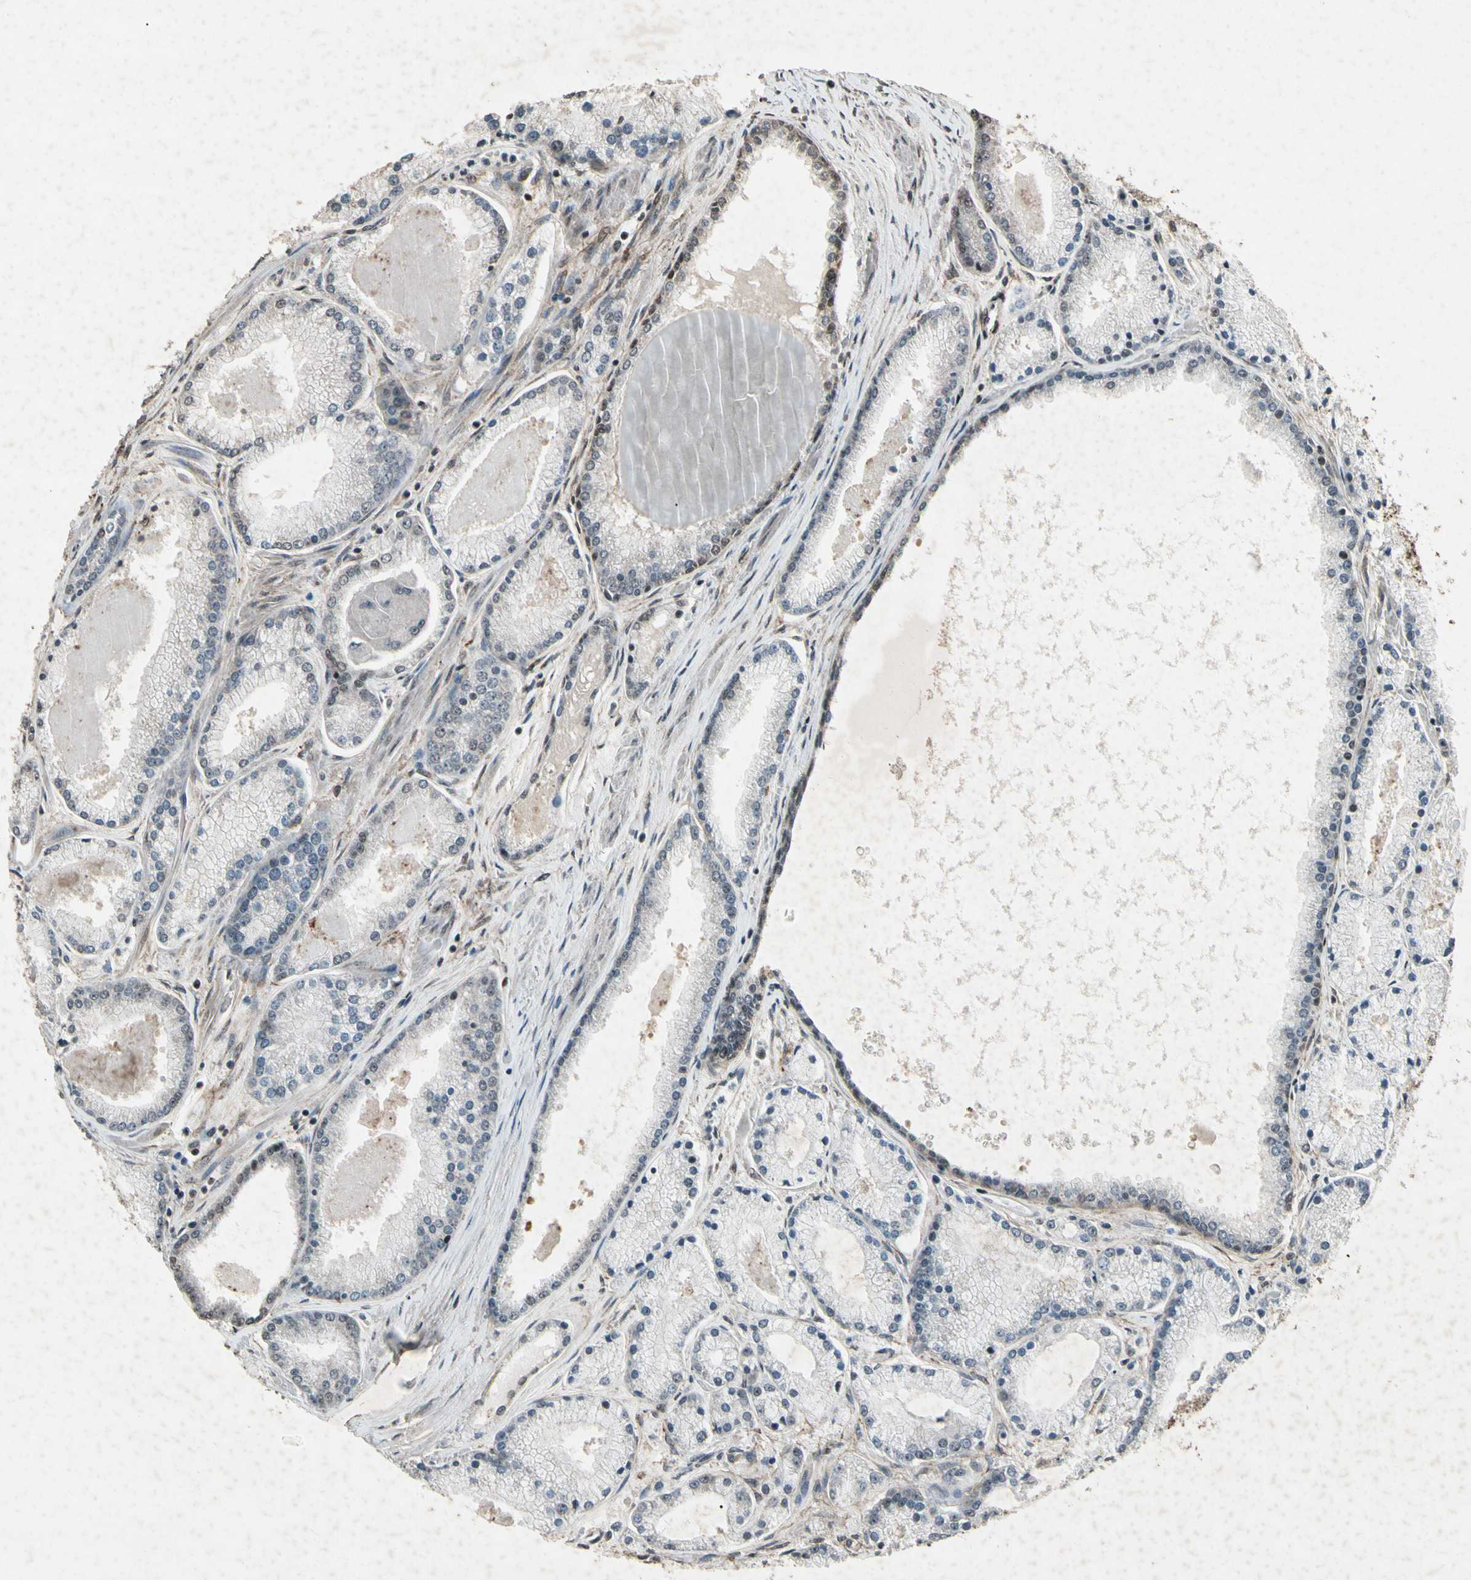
{"staining": {"intensity": "weak", "quantity": "<25%", "location": "nuclear"}, "tissue": "prostate cancer", "cell_type": "Tumor cells", "image_type": "cancer", "snomed": [{"axis": "morphology", "description": "Adenocarcinoma, High grade"}, {"axis": "topography", "description": "Prostate"}], "caption": "Prostate cancer (high-grade adenocarcinoma) was stained to show a protein in brown. There is no significant staining in tumor cells.", "gene": "TBX2", "patient": {"sex": "male", "age": 61}}